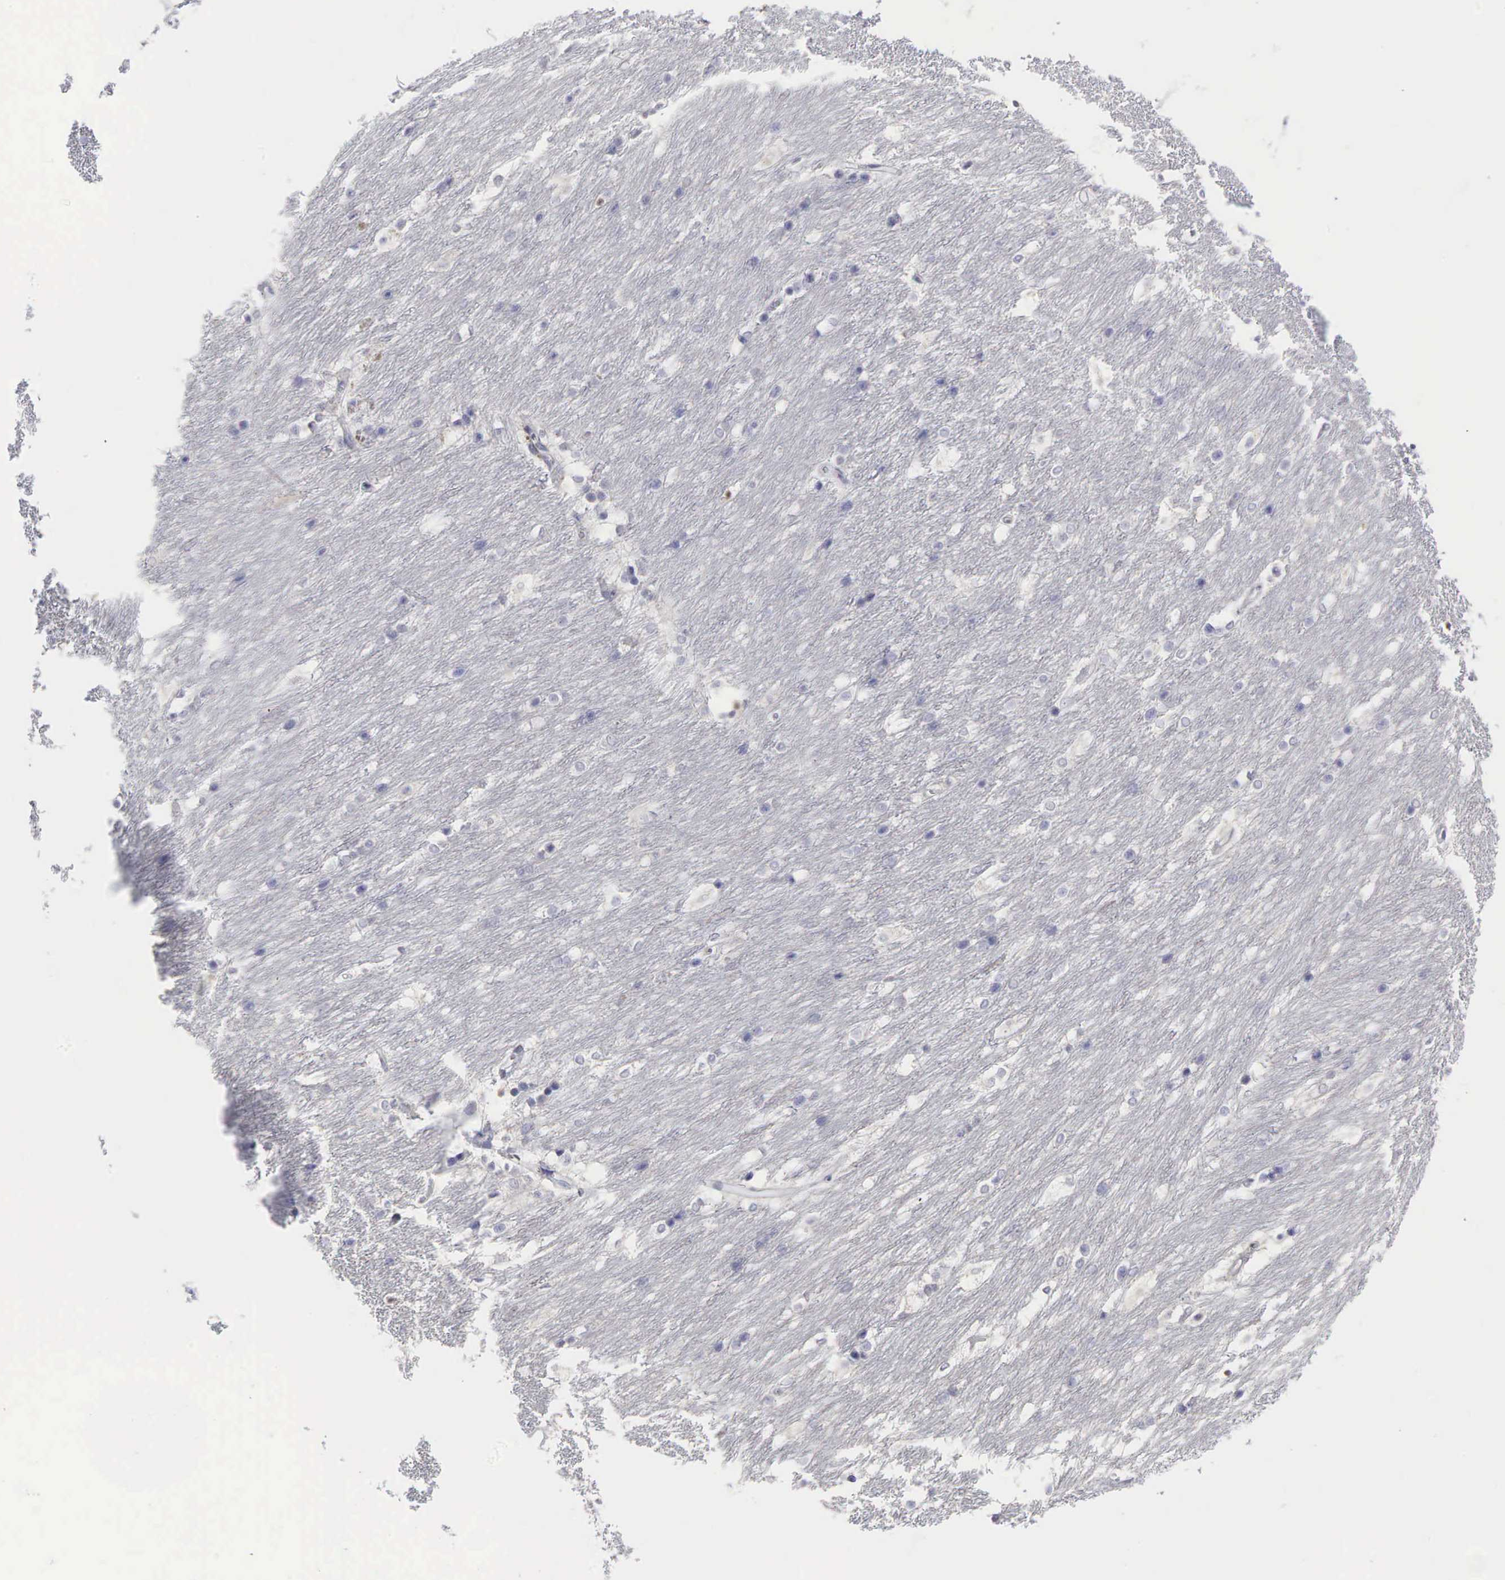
{"staining": {"intensity": "negative", "quantity": "none", "location": "none"}, "tissue": "caudate", "cell_type": "Glial cells", "image_type": "normal", "snomed": [{"axis": "morphology", "description": "Normal tissue, NOS"}, {"axis": "topography", "description": "Lateral ventricle wall"}], "caption": "Protein analysis of normal caudate shows no significant expression in glial cells.", "gene": "CCND1", "patient": {"sex": "female", "age": 19}}